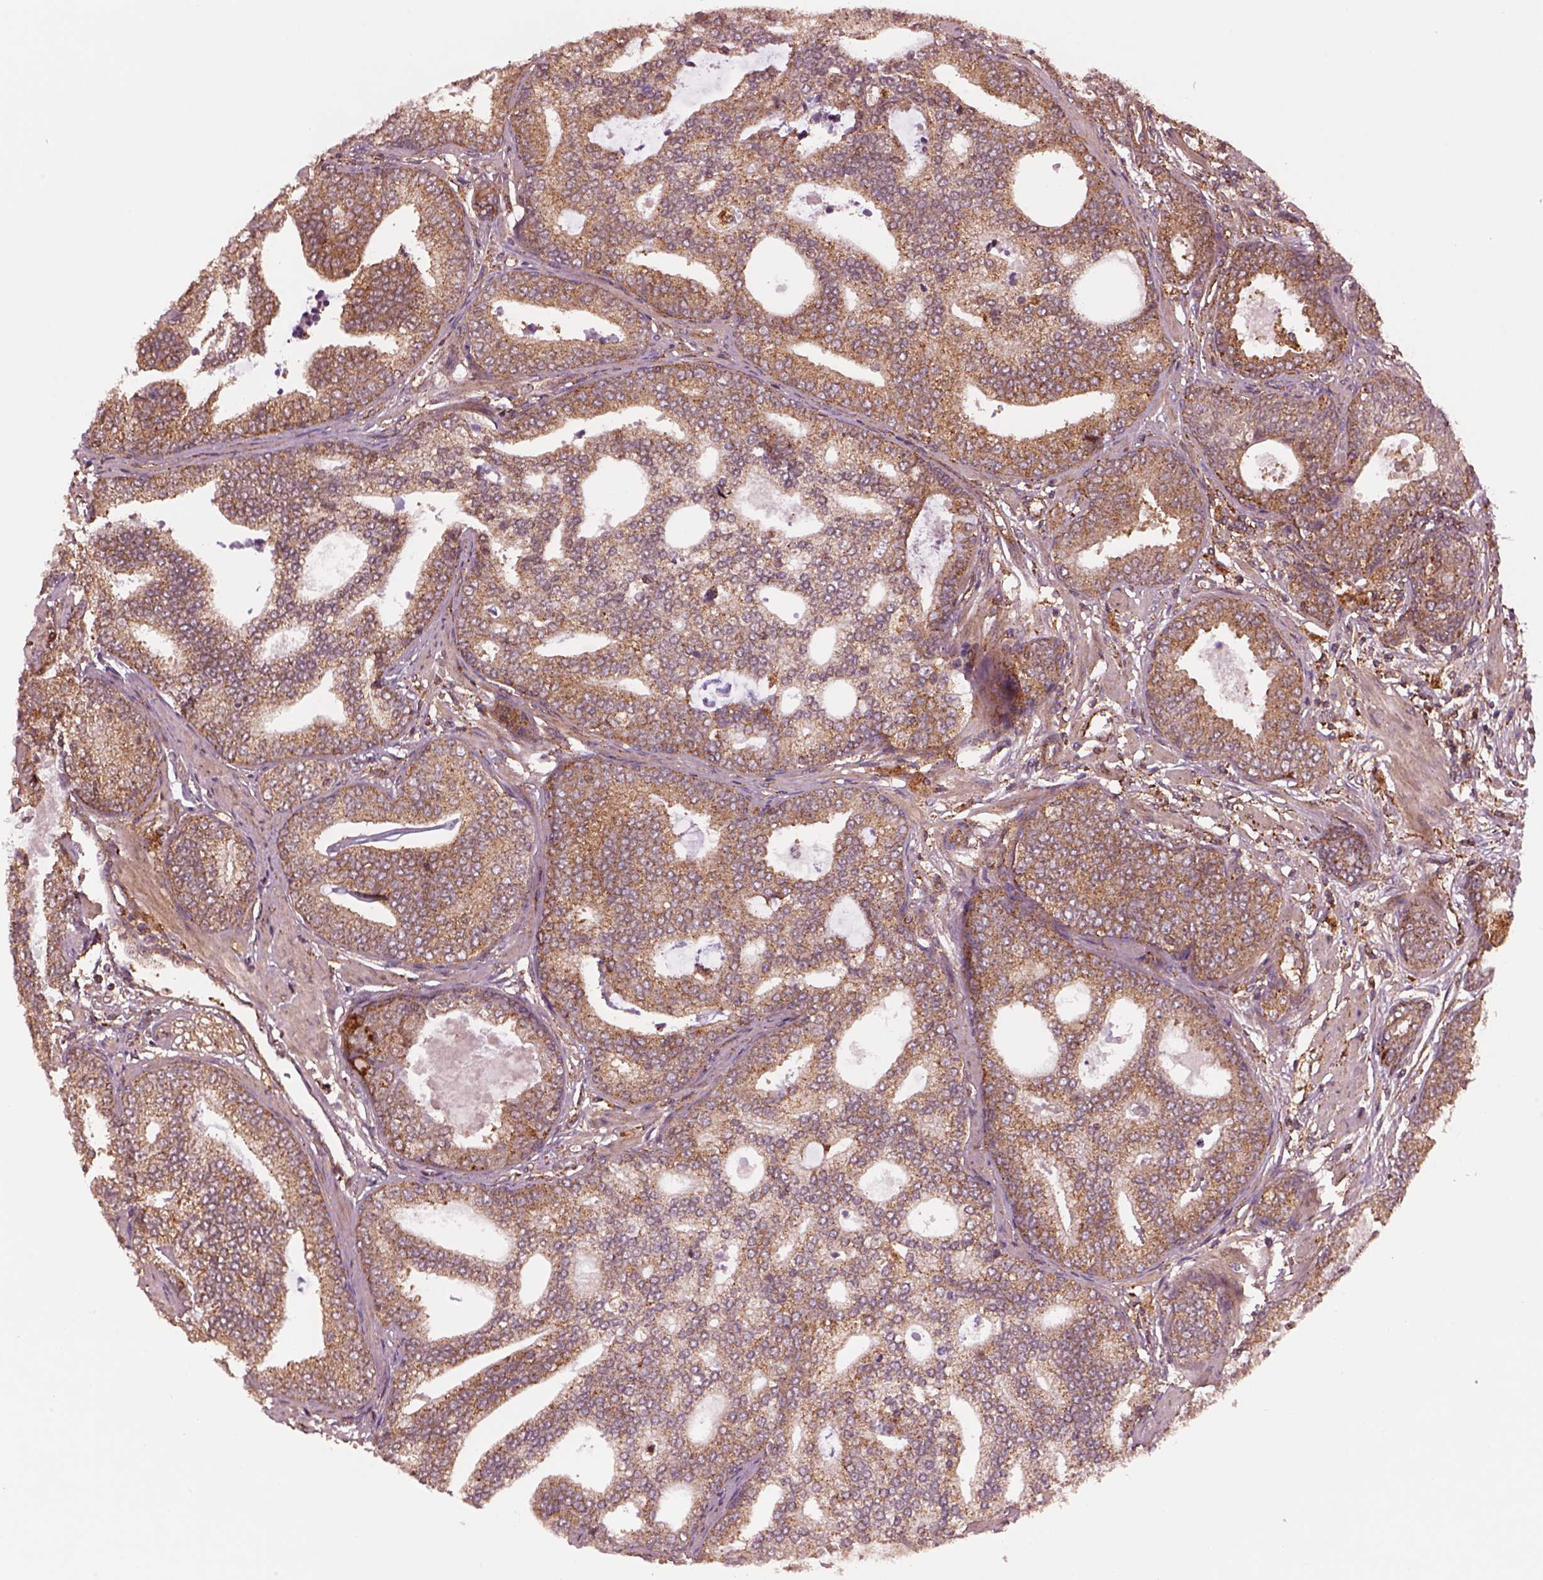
{"staining": {"intensity": "moderate", "quantity": "25%-75%", "location": "cytoplasmic/membranous"}, "tissue": "prostate cancer", "cell_type": "Tumor cells", "image_type": "cancer", "snomed": [{"axis": "morphology", "description": "Adenocarcinoma, NOS"}, {"axis": "topography", "description": "Prostate"}], "caption": "Immunohistochemical staining of adenocarcinoma (prostate) exhibits moderate cytoplasmic/membranous protein positivity in about 25%-75% of tumor cells. (brown staining indicates protein expression, while blue staining denotes nuclei).", "gene": "WASHC2A", "patient": {"sex": "male", "age": 64}}